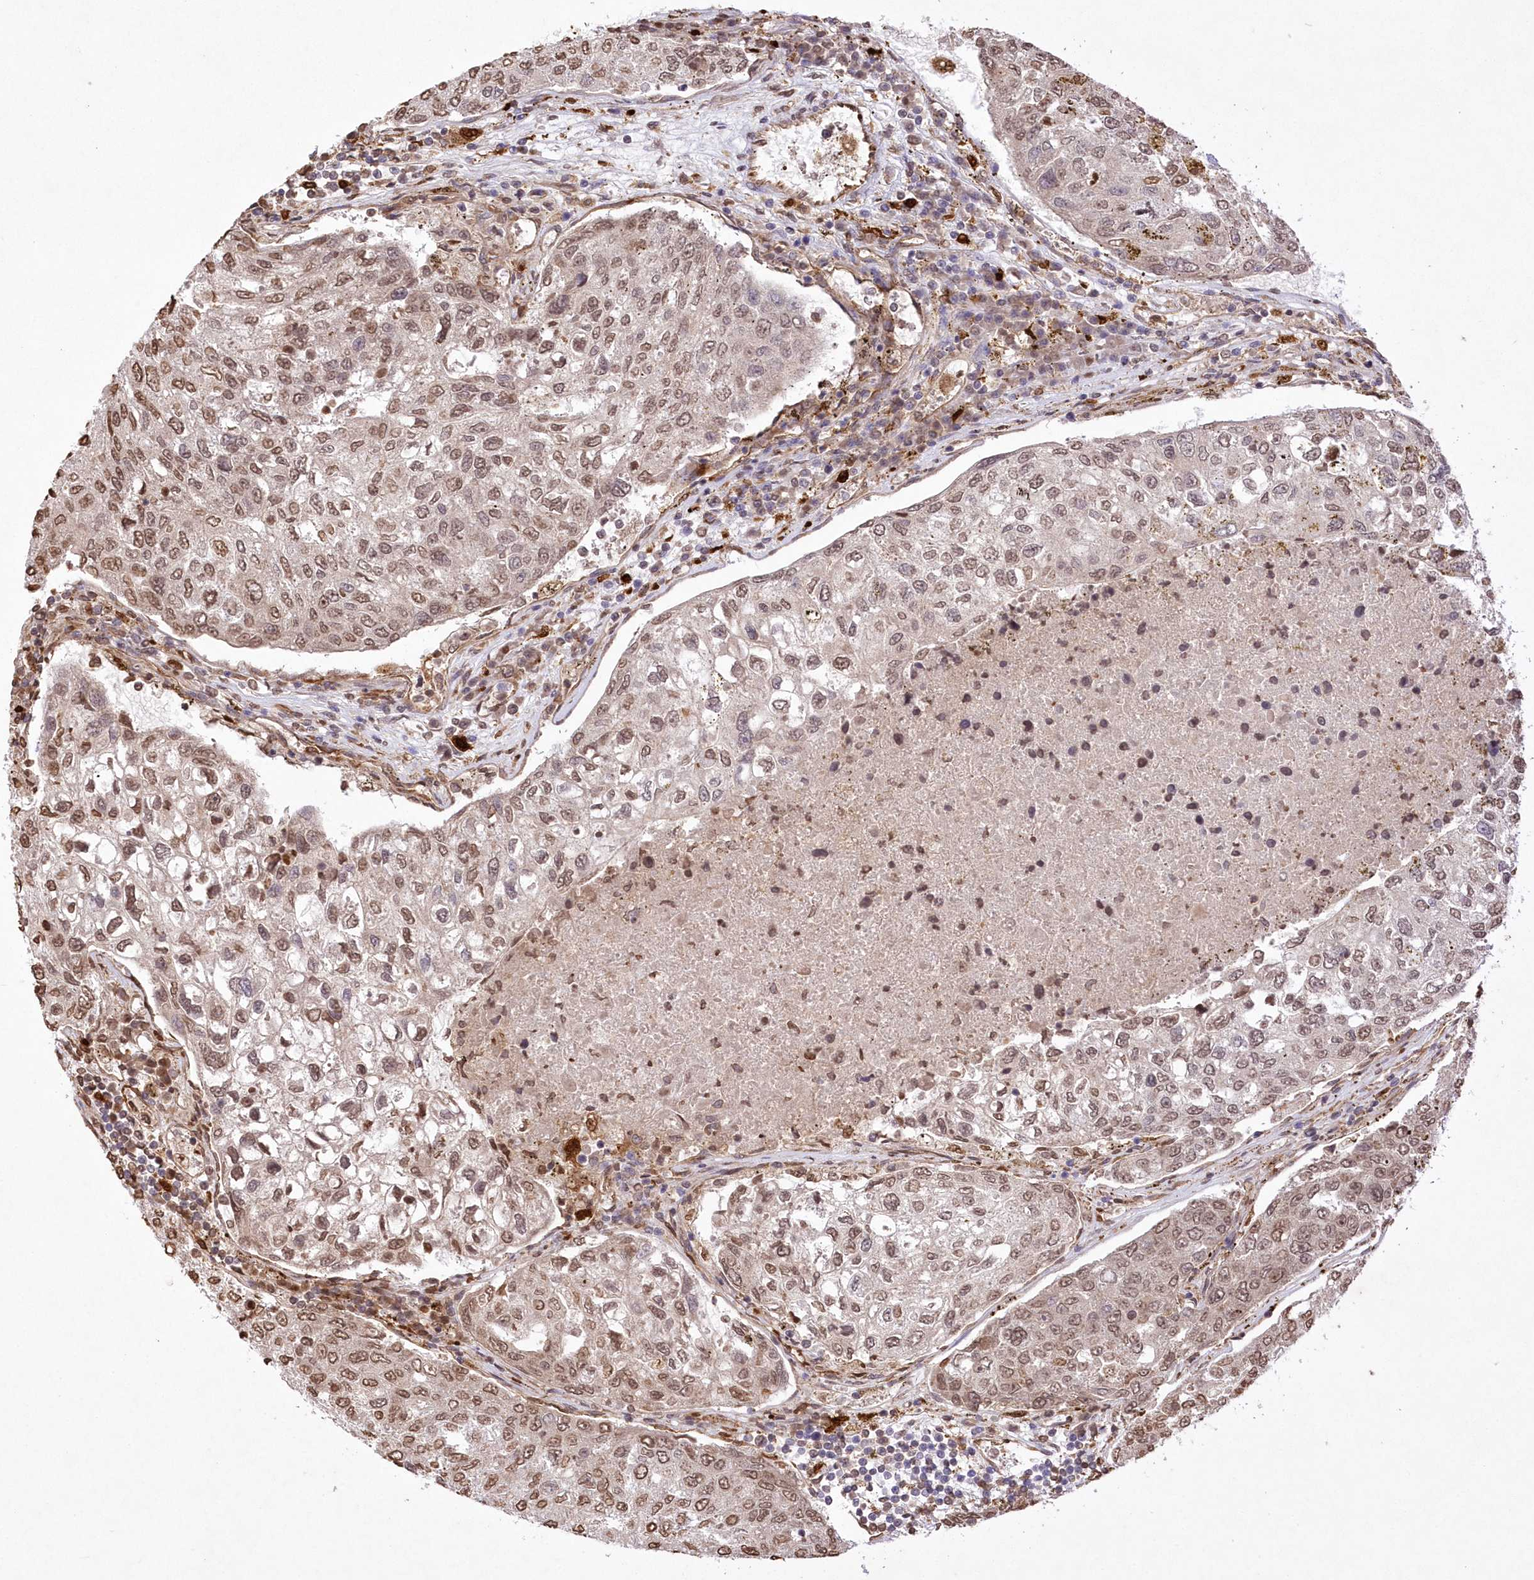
{"staining": {"intensity": "moderate", "quantity": ">75%", "location": "cytoplasmic/membranous,nuclear"}, "tissue": "urothelial cancer", "cell_type": "Tumor cells", "image_type": "cancer", "snomed": [{"axis": "morphology", "description": "Urothelial carcinoma, High grade"}, {"axis": "topography", "description": "Lymph node"}, {"axis": "topography", "description": "Urinary bladder"}], "caption": "Brown immunohistochemical staining in urothelial cancer exhibits moderate cytoplasmic/membranous and nuclear expression in approximately >75% of tumor cells.", "gene": "FCHO2", "patient": {"sex": "male", "age": 51}}